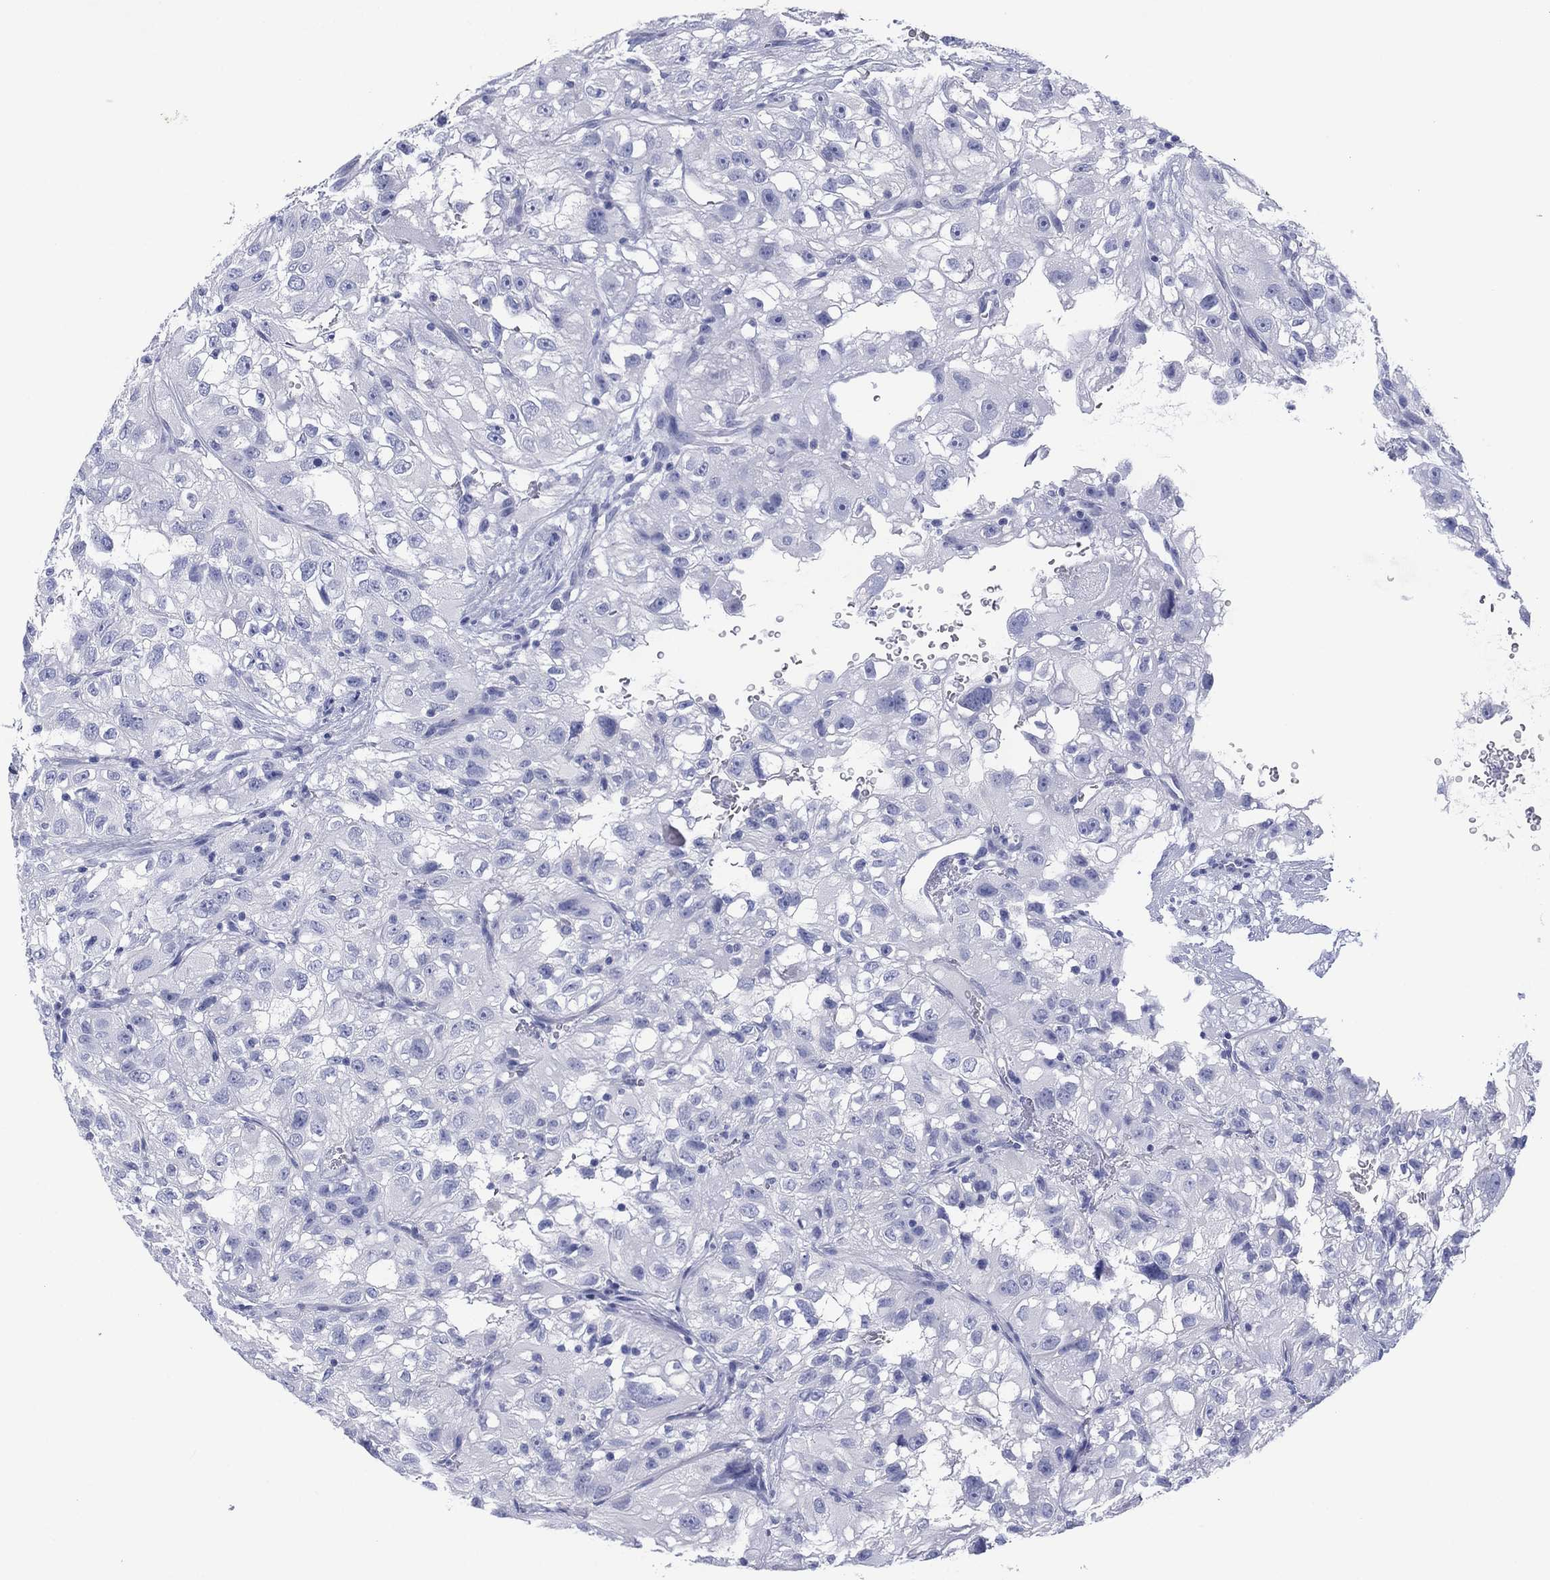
{"staining": {"intensity": "negative", "quantity": "none", "location": "none"}, "tissue": "renal cancer", "cell_type": "Tumor cells", "image_type": "cancer", "snomed": [{"axis": "morphology", "description": "Adenocarcinoma, NOS"}, {"axis": "topography", "description": "Kidney"}], "caption": "This is an immunohistochemistry photomicrograph of adenocarcinoma (renal). There is no staining in tumor cells.", "gene": "DSG1", "patient": {"sex": "male", "age": 64}}